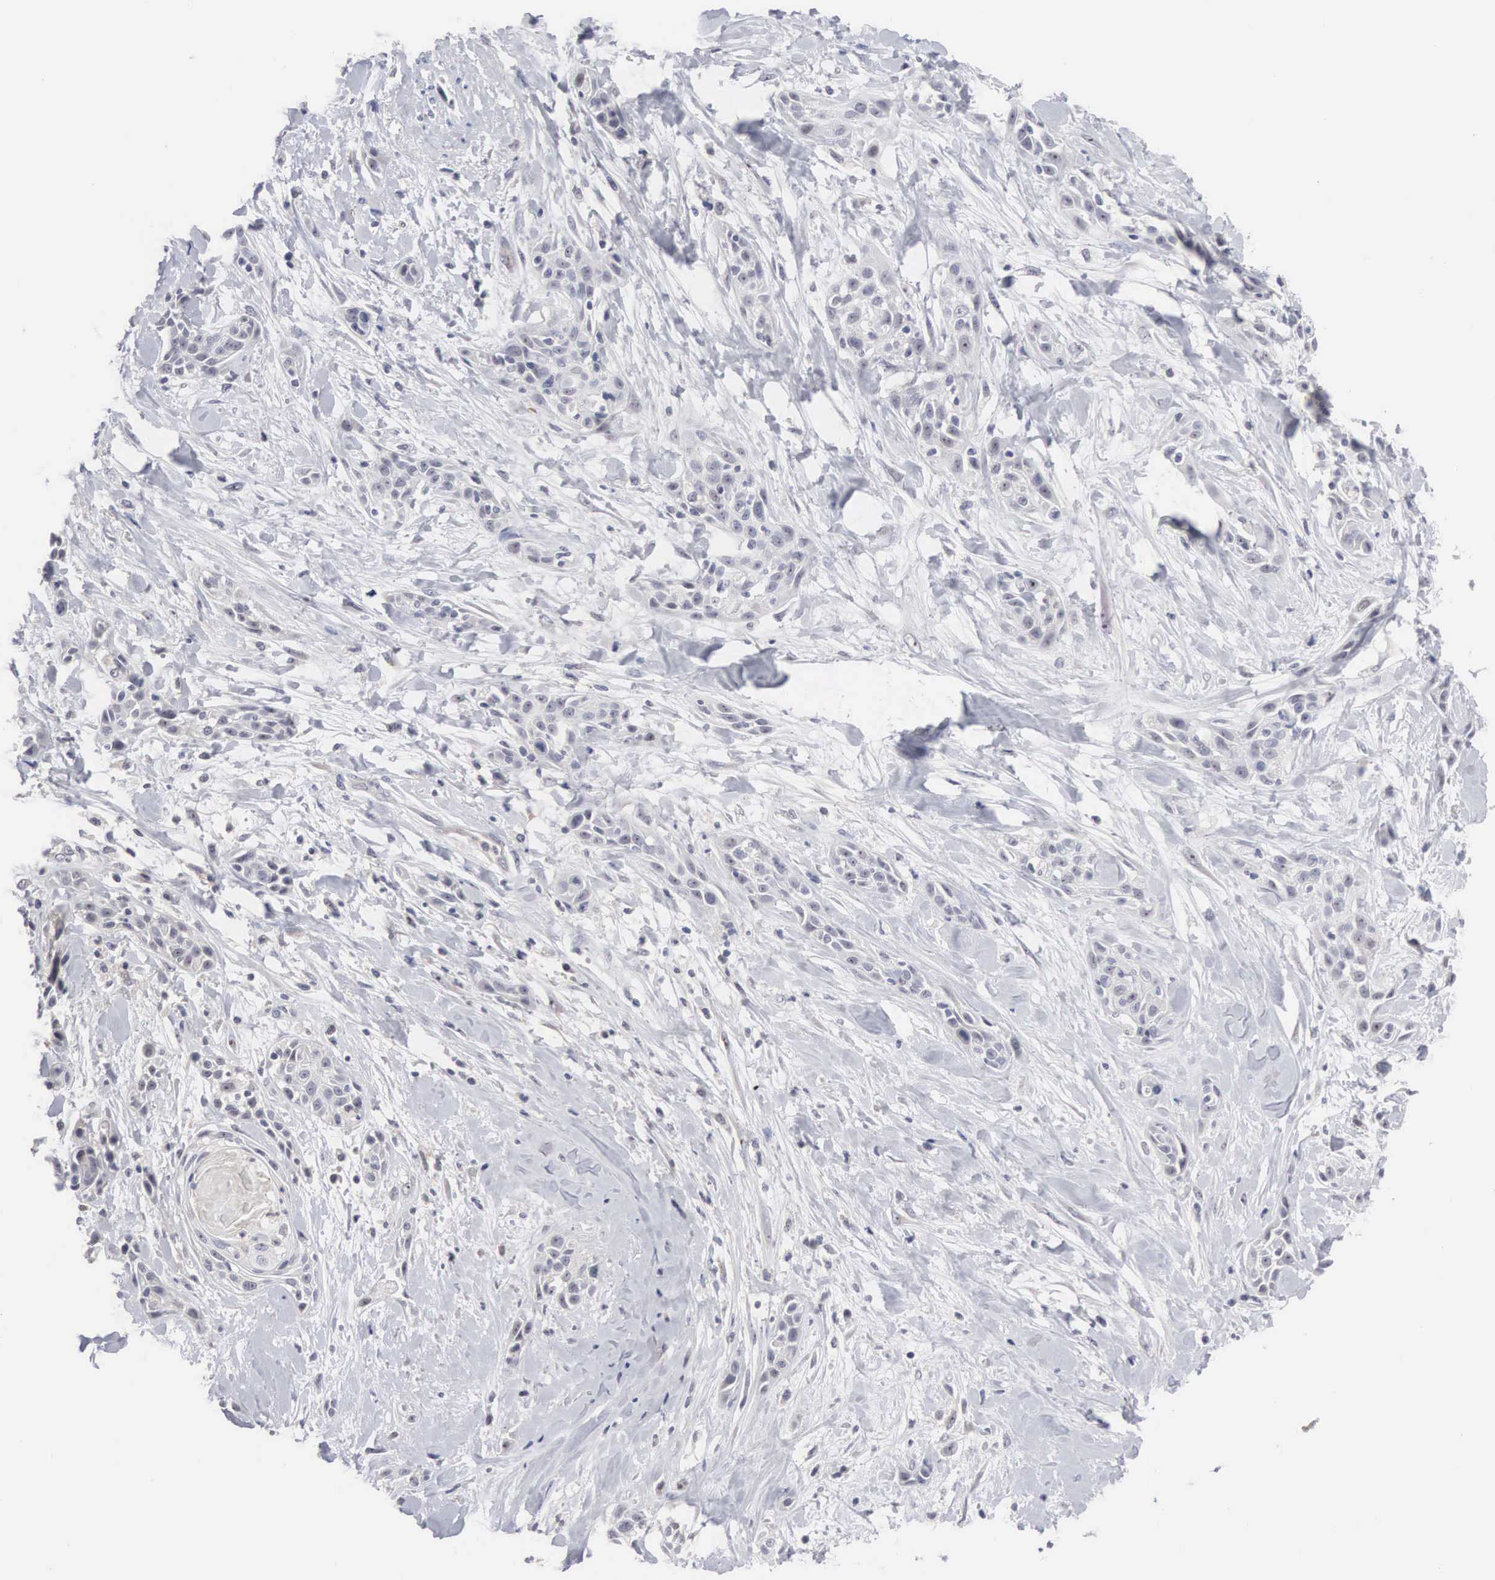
{"staining": {"intensity": "negative", "quantity": "none", "location": "none"}, "tissue": "skin cancer", "cell_type": "Tumor cells", "image_type": "cancer", "snomed": [{"axis": "morphology", "description": "Squamous cell carcinoma, NOS"}, {"axis": "topography", "description": "Skin"}, {"axis": "topography", "description": "Anal"}], "caption": "Tumor cells show no significant expression in skin squamous cell carcinoma.", "gene": "ACOT4", "patient": {"sex": "male", "age": 64}}